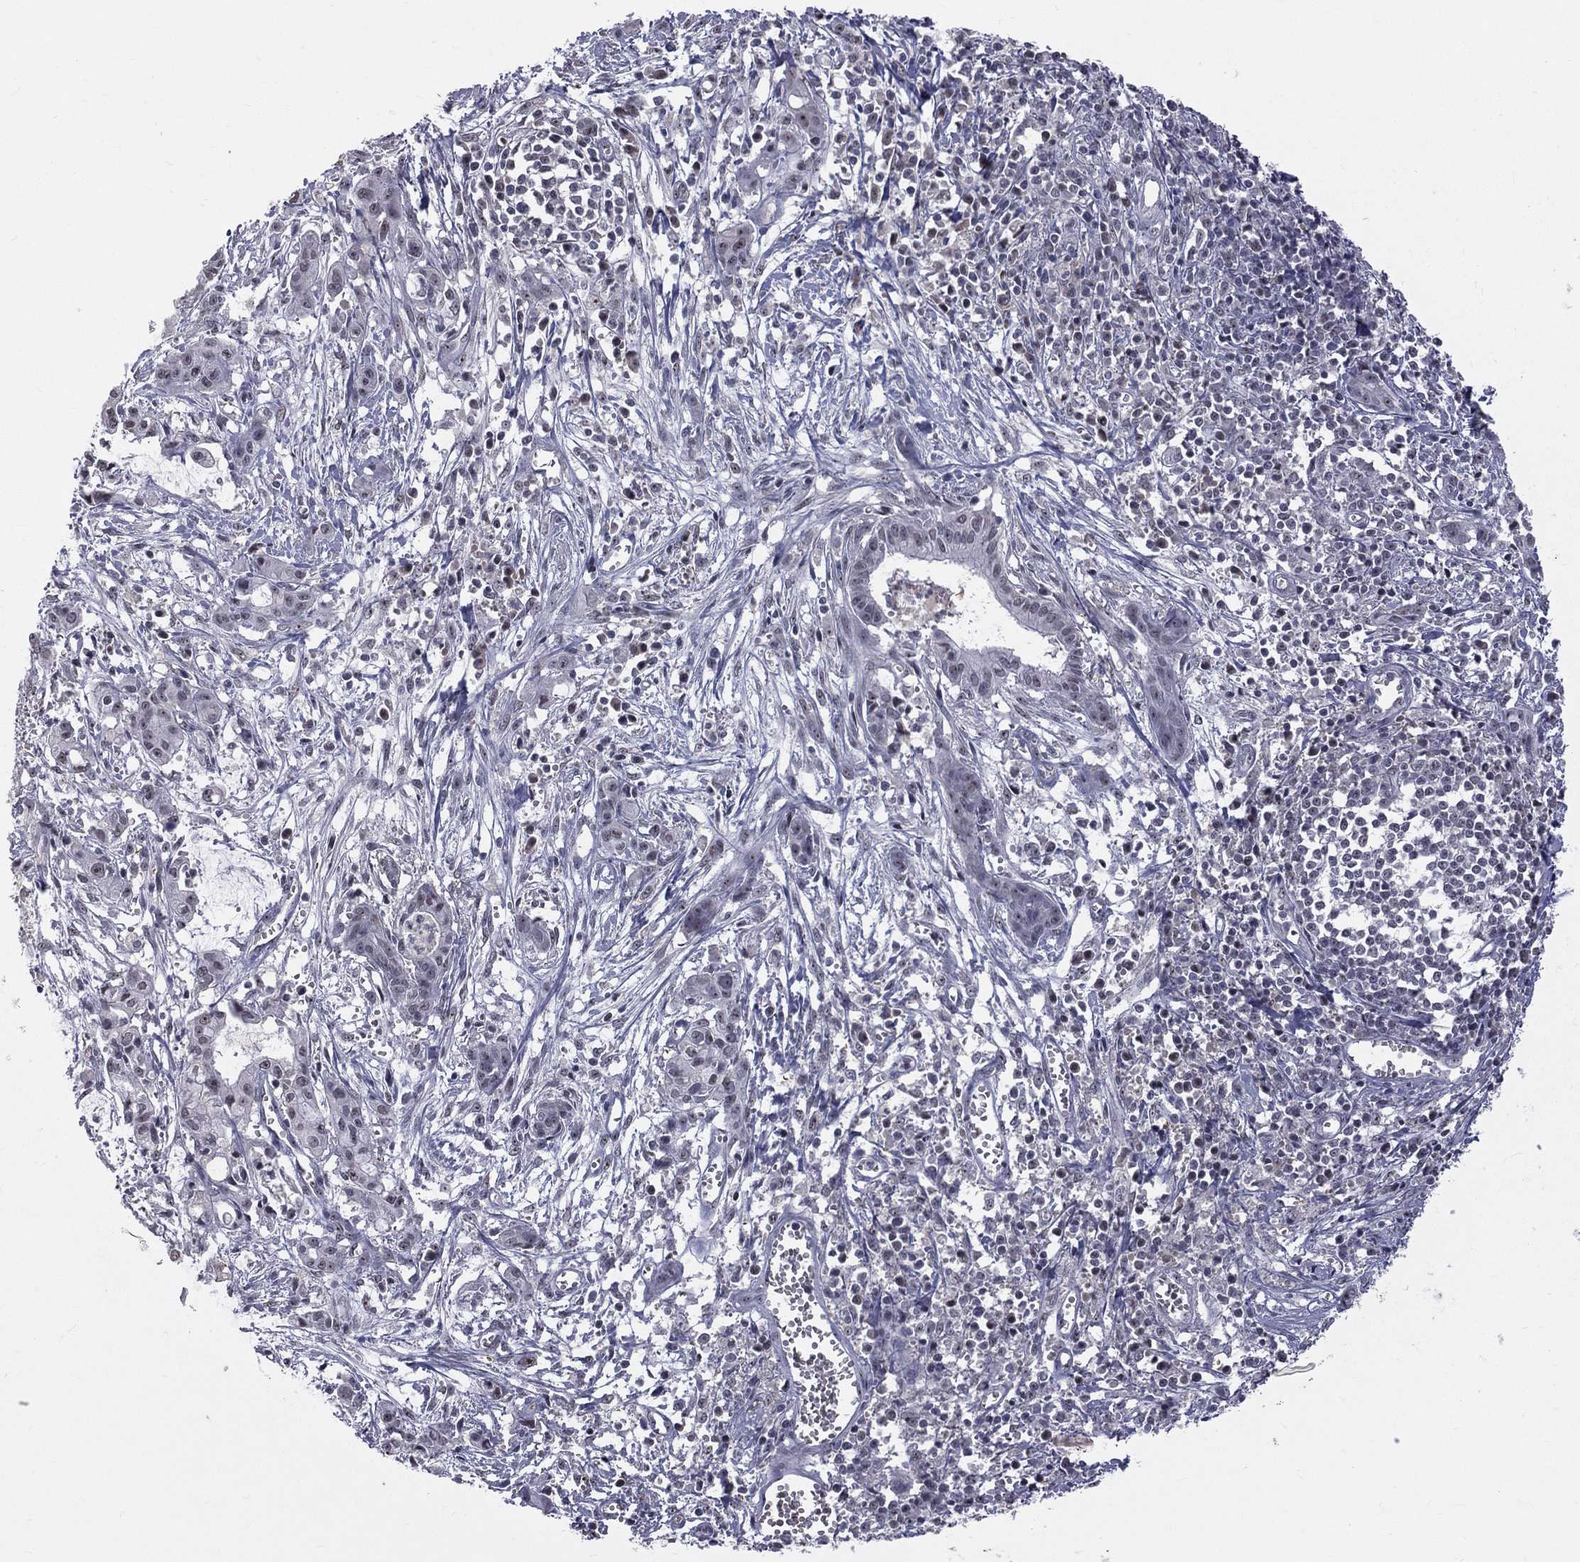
{"staining": {"intensity": "negative", "quantity": "none", "location": "none"}, "tissue": "pancreatic cancer", "cell_type": "Tumor cells", "image_type": "cancer", "snomed": [{"axis": "morphology", "description": "Adenocarcinoma, NOS"}, {"axis": "topography", "description": "Pancreas"}], "caption": "This is an IHC micrograph of human pancreatic adenocarcinoma. There is no expression in tumor cells.", "gene": "DSG4", "patient": {"sex": "male", "age": 48}}